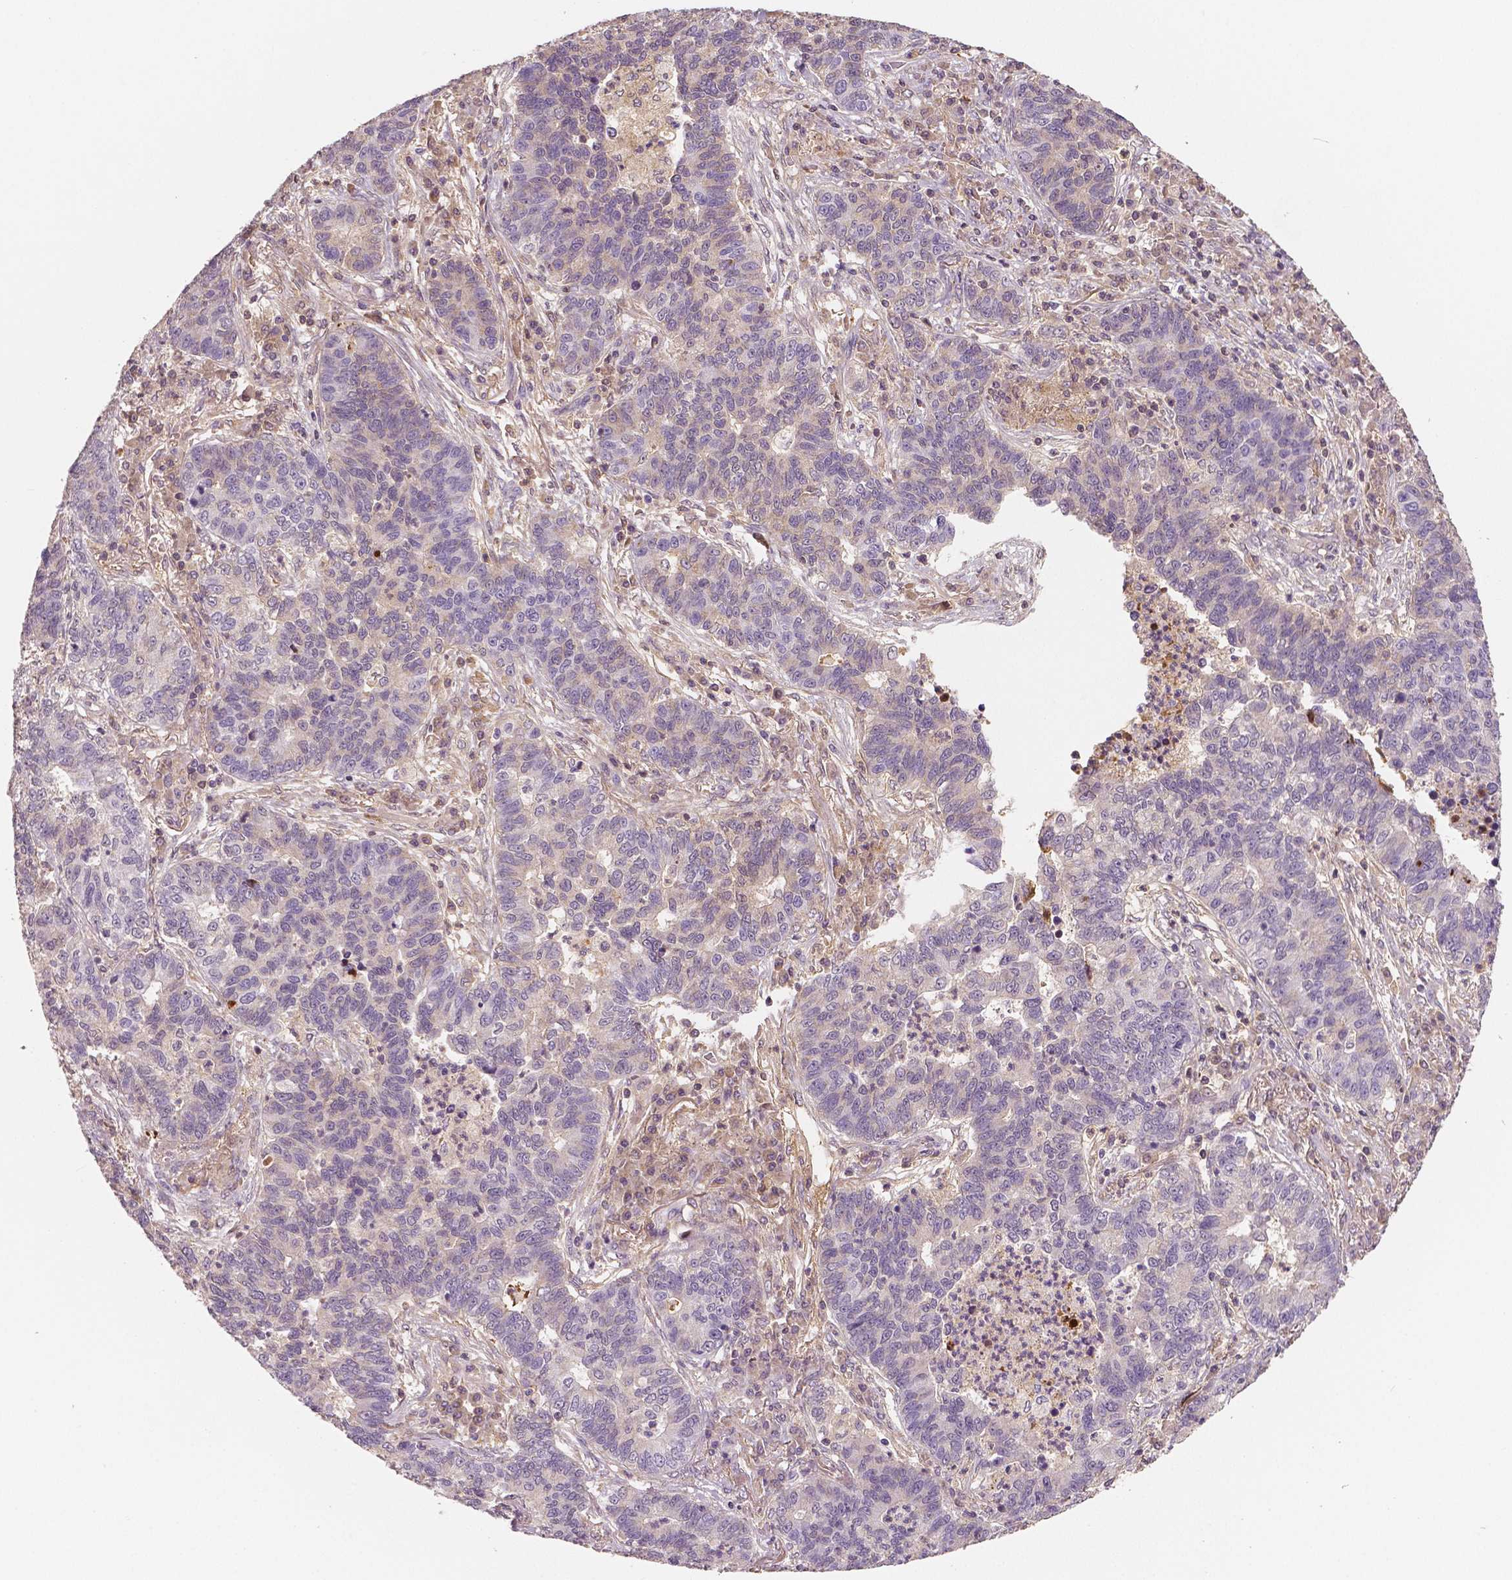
{"staining": {"intensity": "negative", "quantity": "none", "location": "none"}, "tissue": "lung cancer", "cell_type": "Tumor cells", "image_type": "cancer", "snomed": [{"axis": "morphology", "description": "Adenocarcinoma, NOS"}, {"axis": "topography", "description": "Lung"}], "caption": "Tumor cells are negative for protein expression in human lung cancer.", "gene": "APOA4", "patient": {"sex": "female", "age": 57}}